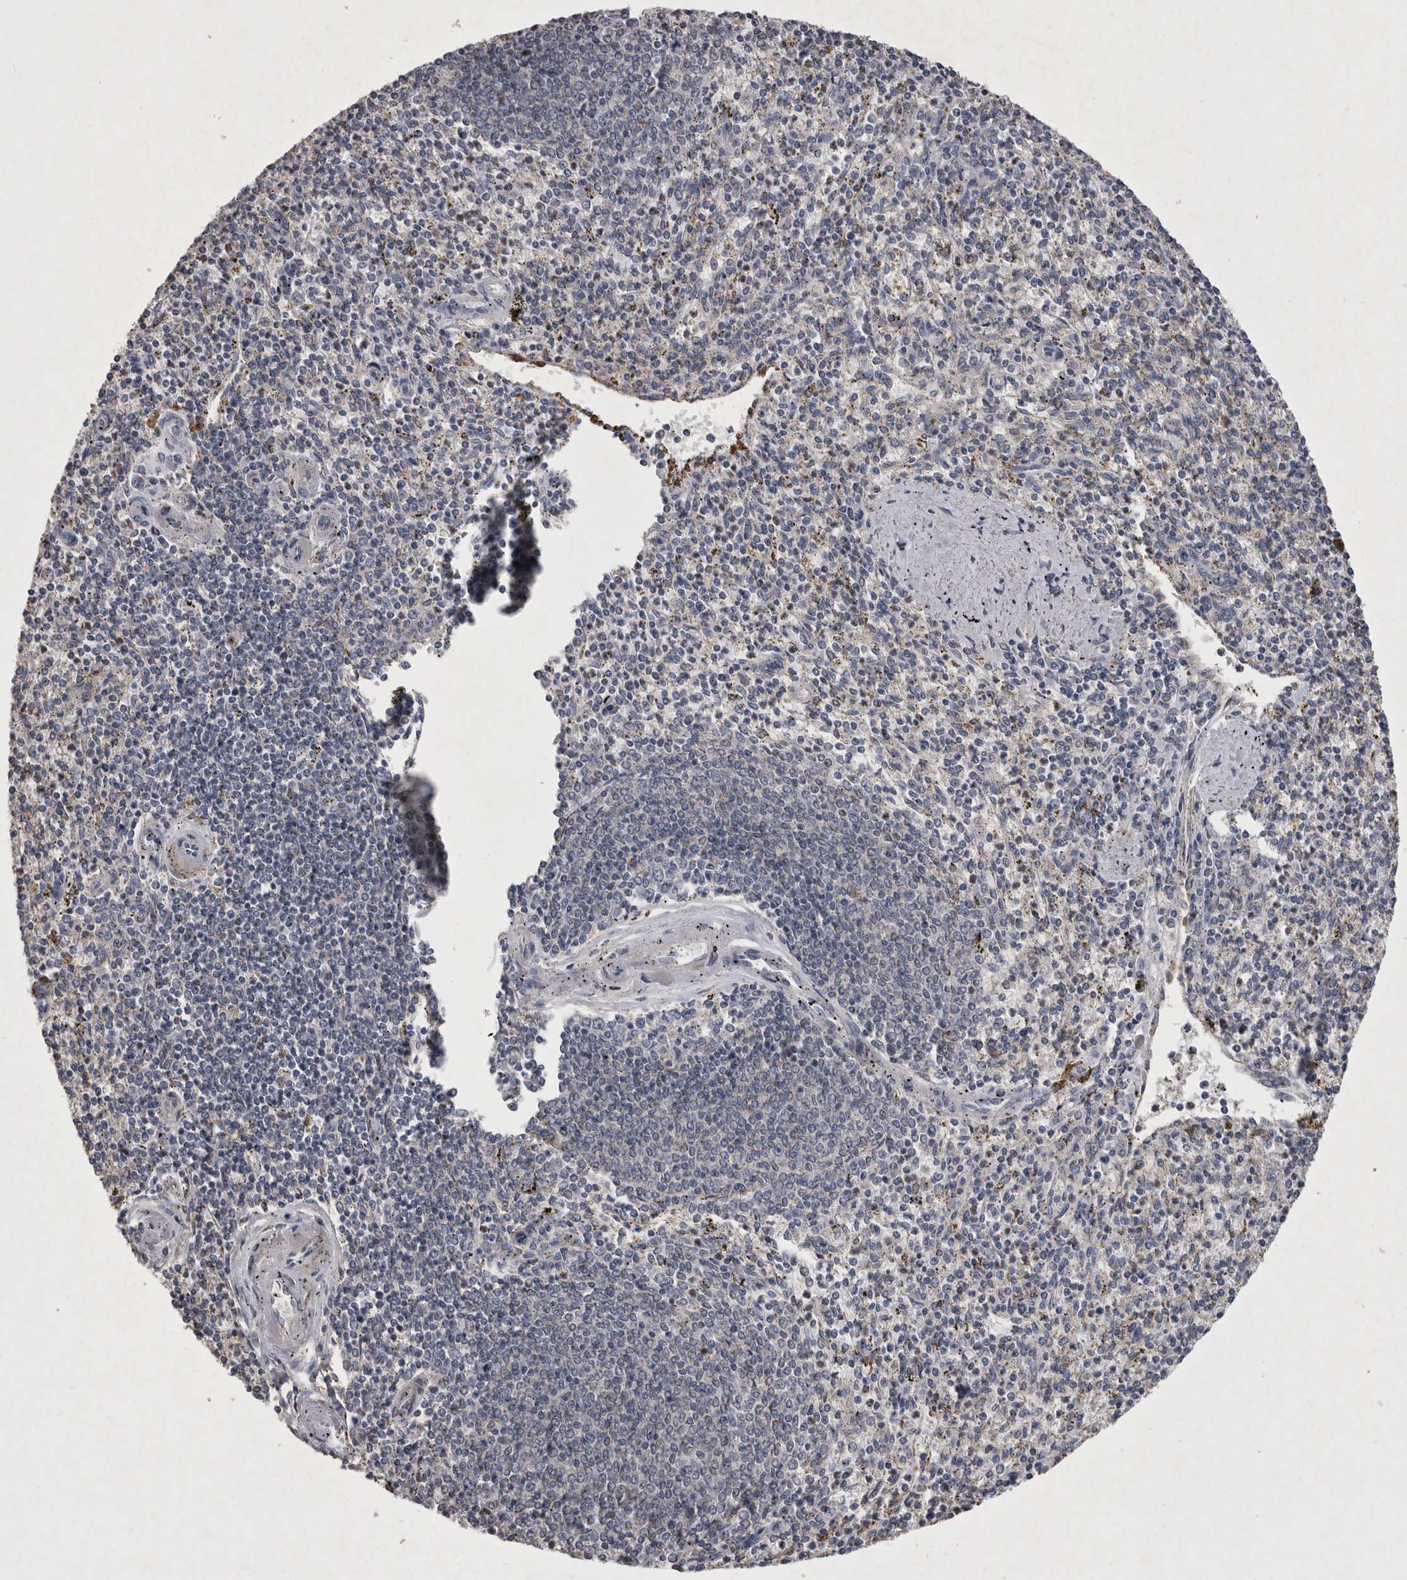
{"staining": {"intensity": "negative", "quantity": "none", "location": "none"}, "tissue": "spleen", "cell_type": "Cells in red pulp", "image_type": "normal", "snomed": [{"axis": "morphology", "description": "Normal tissue, NOS"}, {"axis": "topography", "description": "Spleen"}], "caption": "DAB (3,3'-diaminobenzidine) immunohistochemical staining of benign human spleen reveals no significant positivity in cells in red pulp.", "gene": "DKK3", "patient": {"sex": "male", "age": 72}}